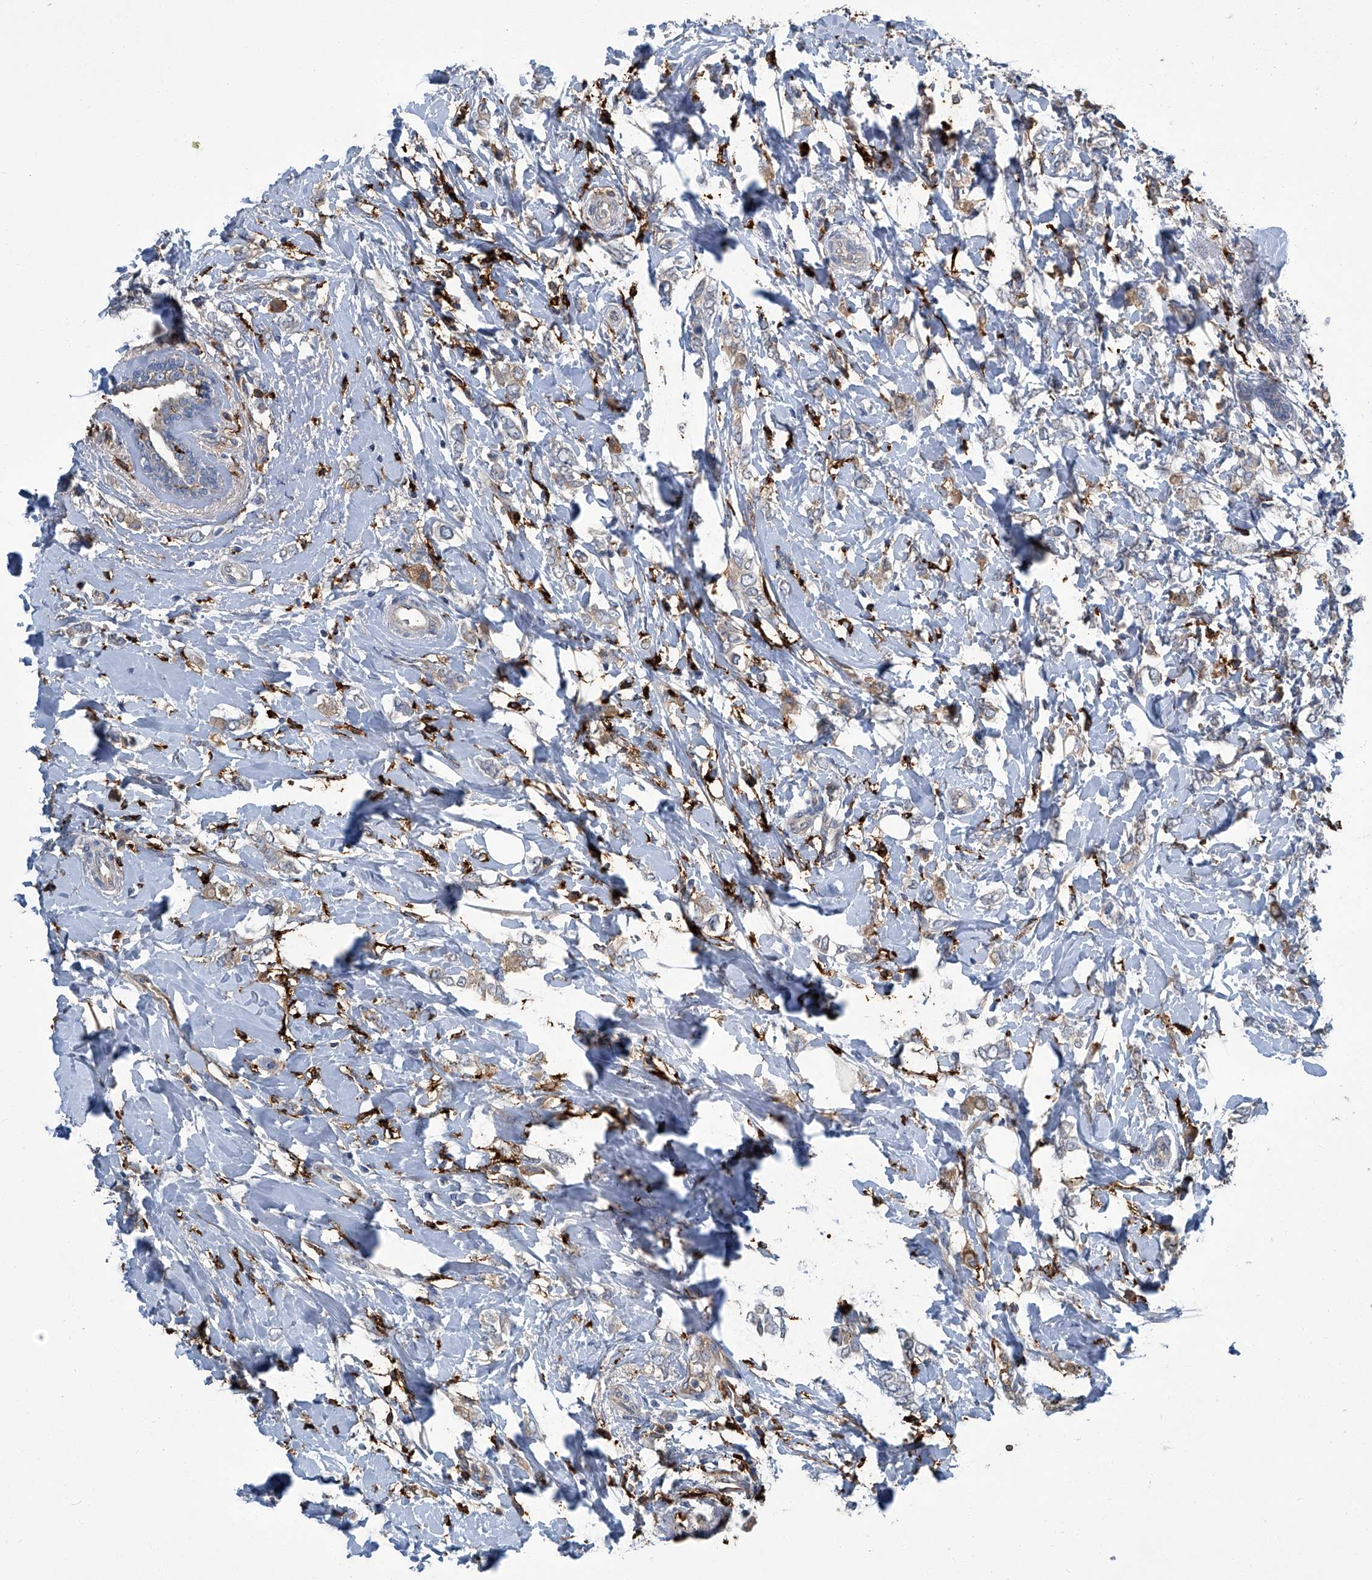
{"staining": {"intensity": "weak", "quantity": "<25%", "location": "cytoplasmic/membranous"}, "tissue": "breast cancer", "cell_type": "Tumor cells", "image_type": "cancer", "snomed": [{"axis": "morphology", "description": "Normal tissue, NOS"}, {"axis": "morphology", "description": "Lobular carcinoma"}, {"axis": "topography", "description": "Breast"}], "caption": "The immunohistochemistry image has no significant expression in tumor cells of breast cancer tissue.", "gene": "FAM167A", "patient": {"sex": "female", "age": 47}}